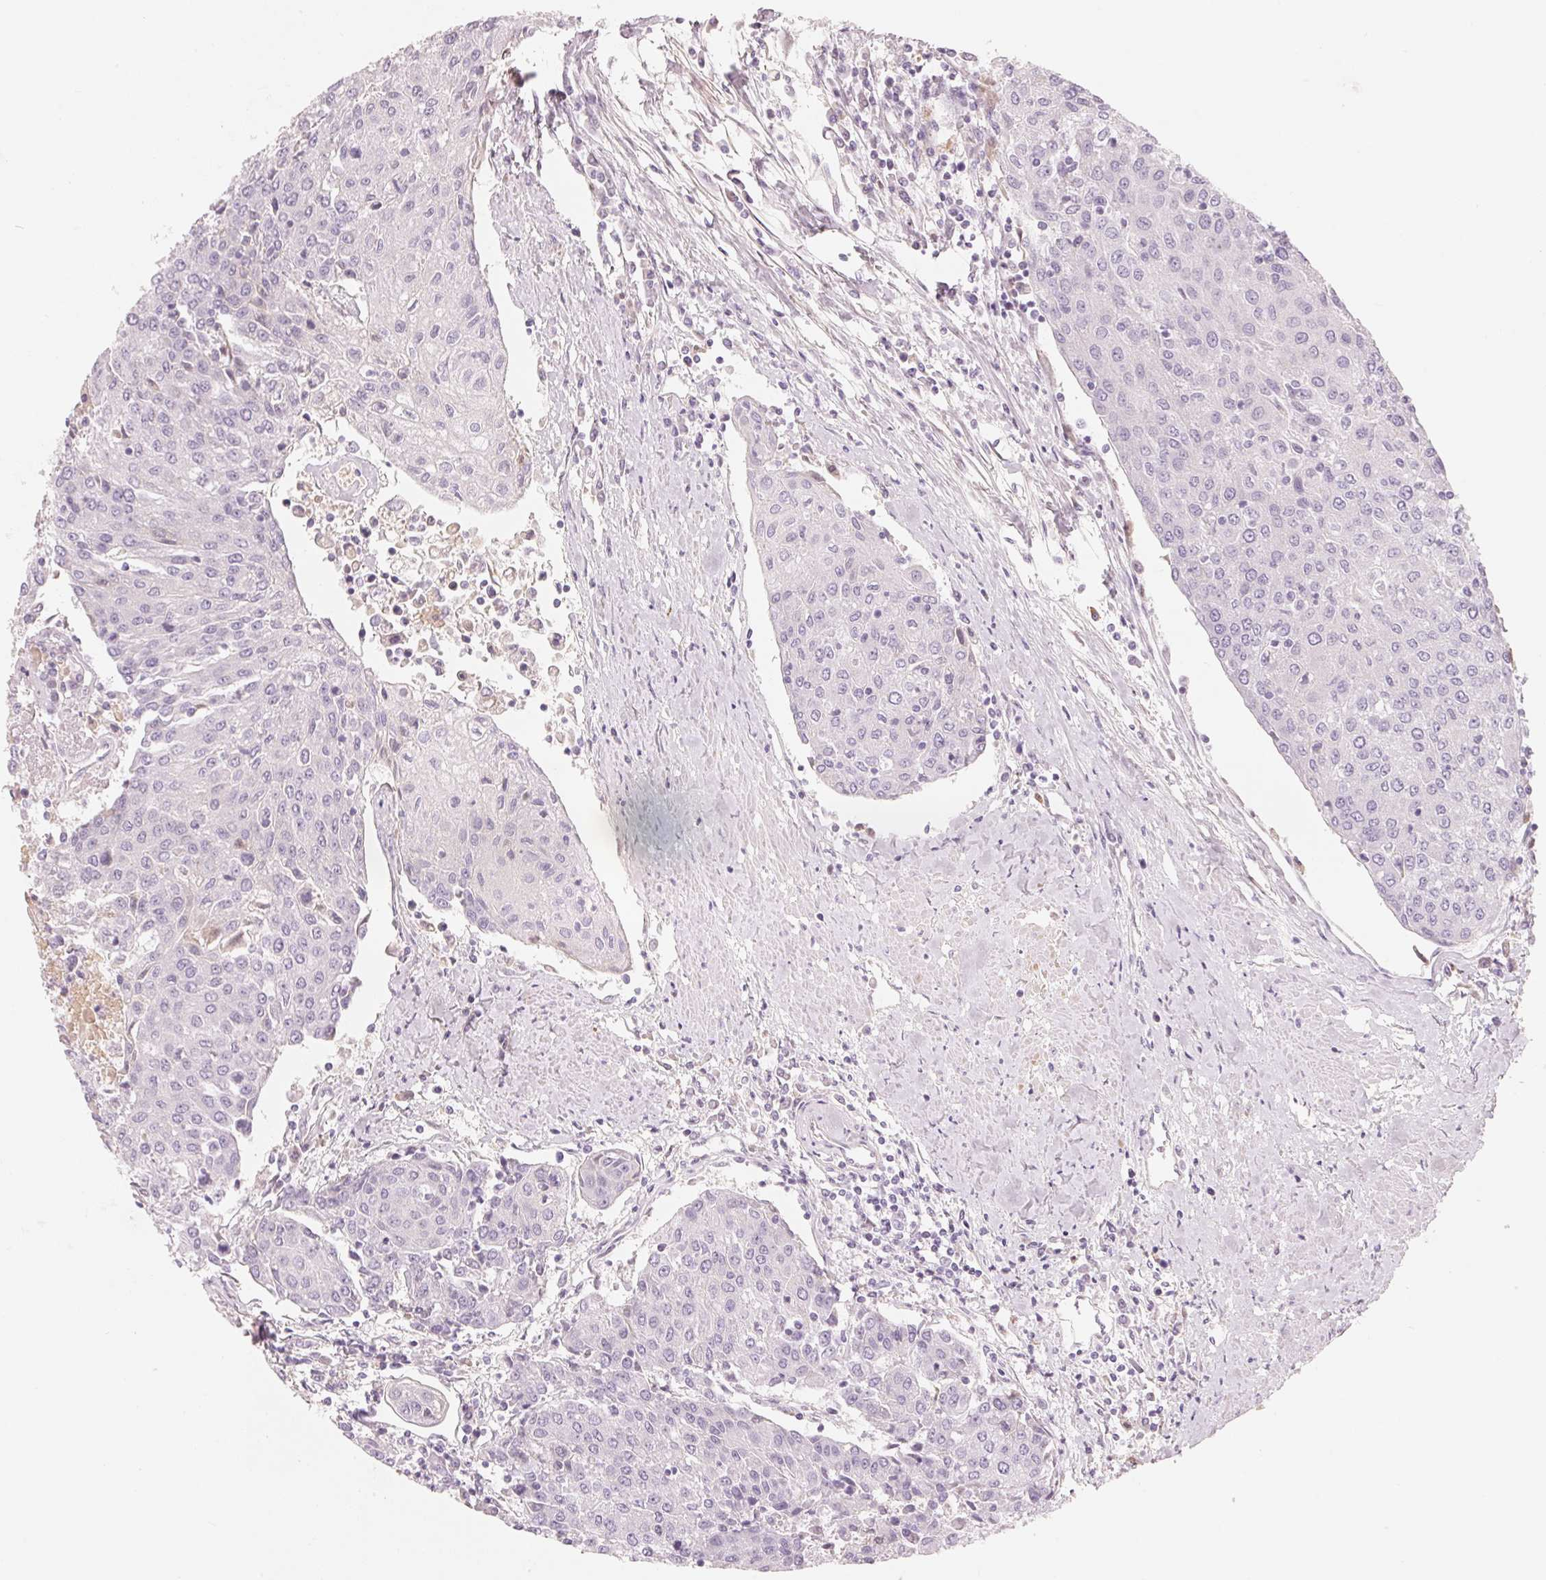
{"staining": {"intensity": "negative", "quantity": "none", "location": "none"}, "tissue": "urothelial cancer", "cell_type": "Tumor cells", "image_type": "cancer", "snomed": [{"axis": "morphology", "description": "Urothelial carcinoma, High grade"}, {"axis": "topography", "description": "Urinary bladder"}], "caption": "An immunohistochemistry (IHC) image of urothelial carcinoma (high-grade) is shown. There is no staining in tumor cells of urothelial carcinoma (high-grade).", "gene": "CFHR2", "patient": {"sex": "female", "age": 85}}